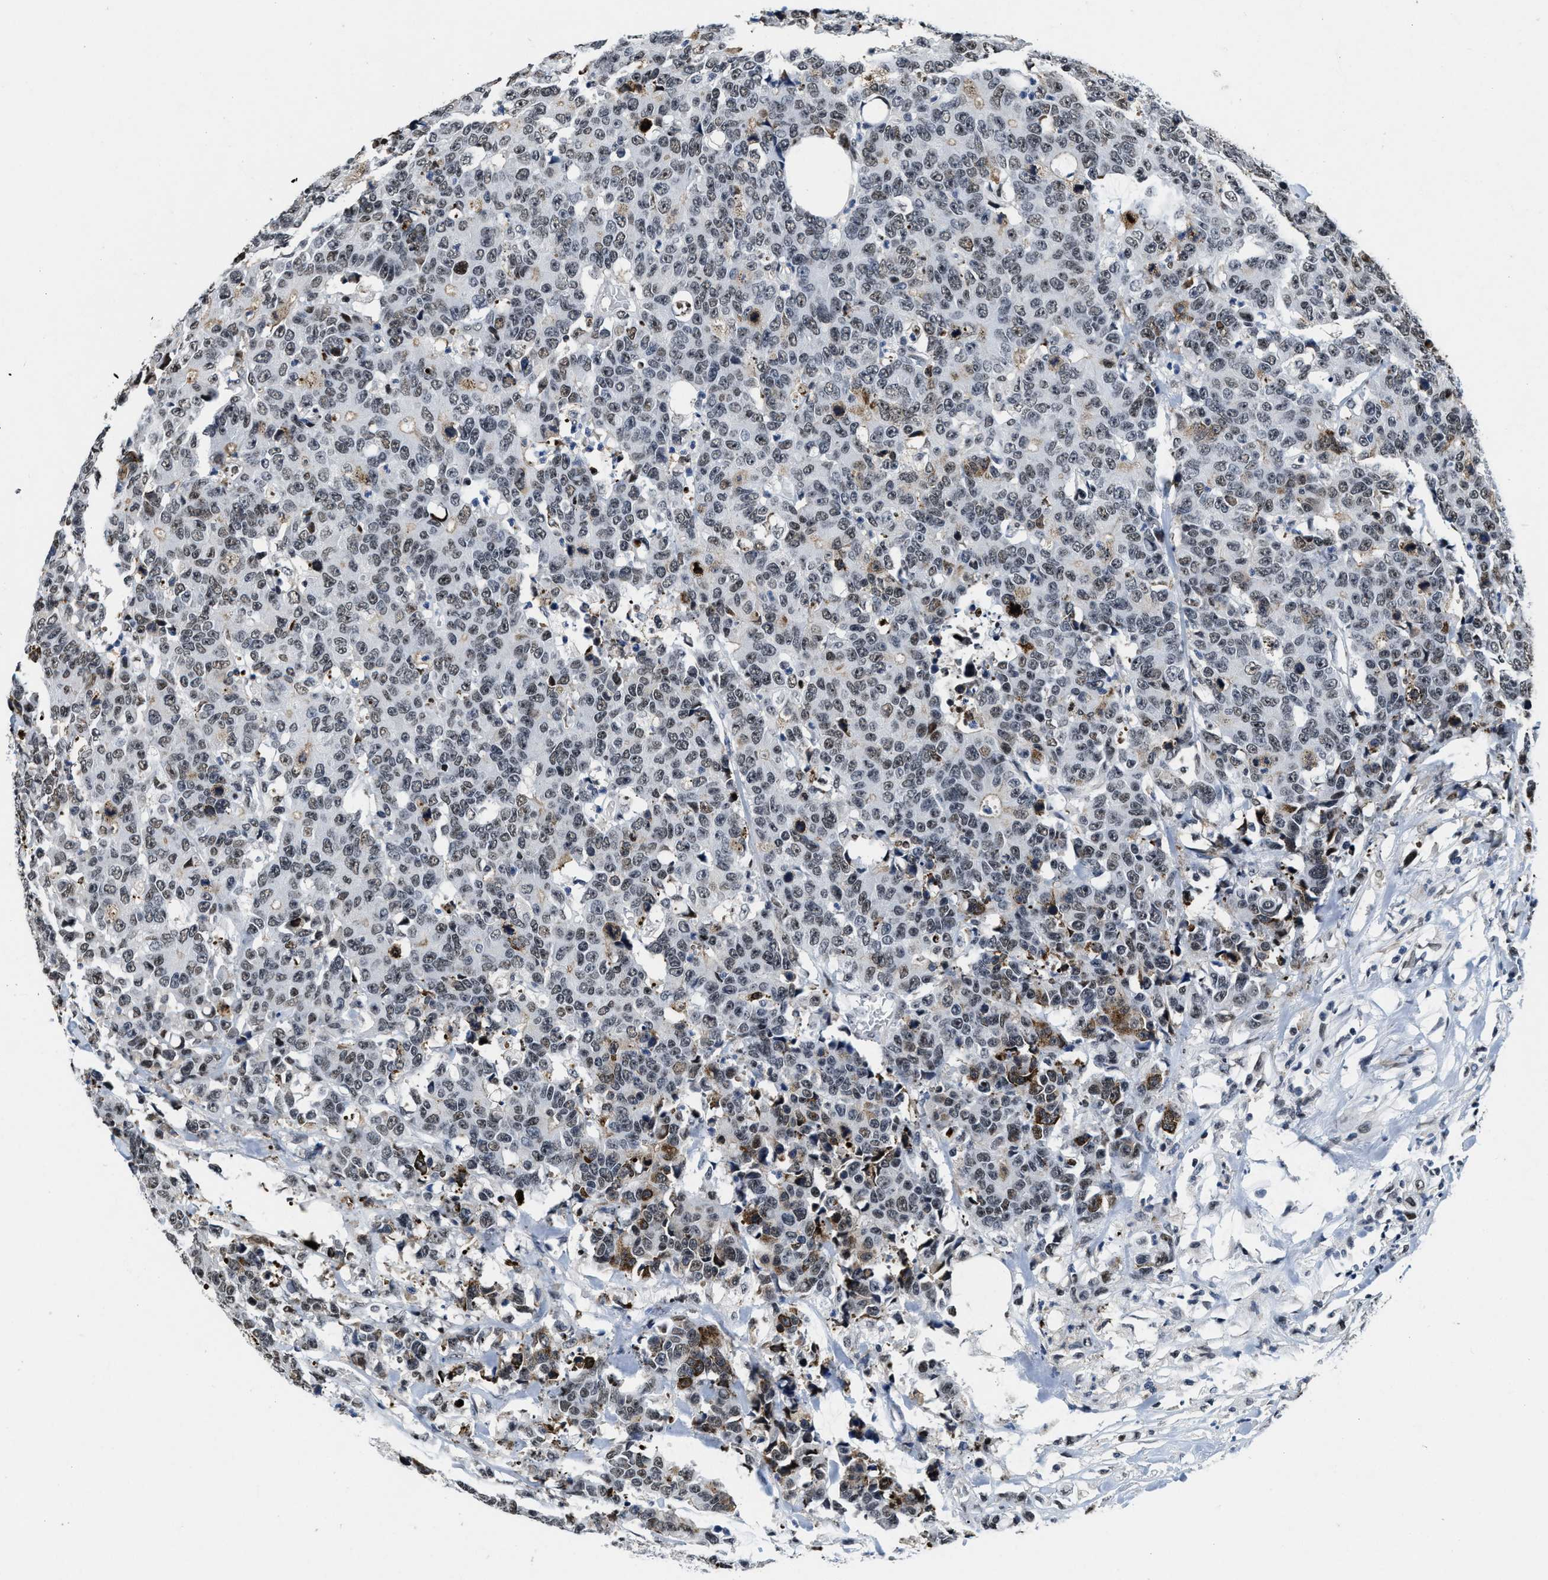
{"staining": {"intensity": "weak", "quantity": ">75%", "location": "nuclear"}, "tissue": "colorectal cancer", "cell_type": "Tumor cells", "image_type": "cancer", "snomed": [{"axis": "morphology", "description": "Adenocarcinoma, NOS"}, {"axis": "topography", "description": "Colon"}], "caption": "The immunohistochemical stain labels weak nuclear expression in tumor cells of colorectal cancer (adenocarcinoma) tissue.", "gene": "SUPT16H", "patient": {"sex": "female", "age": 86}}